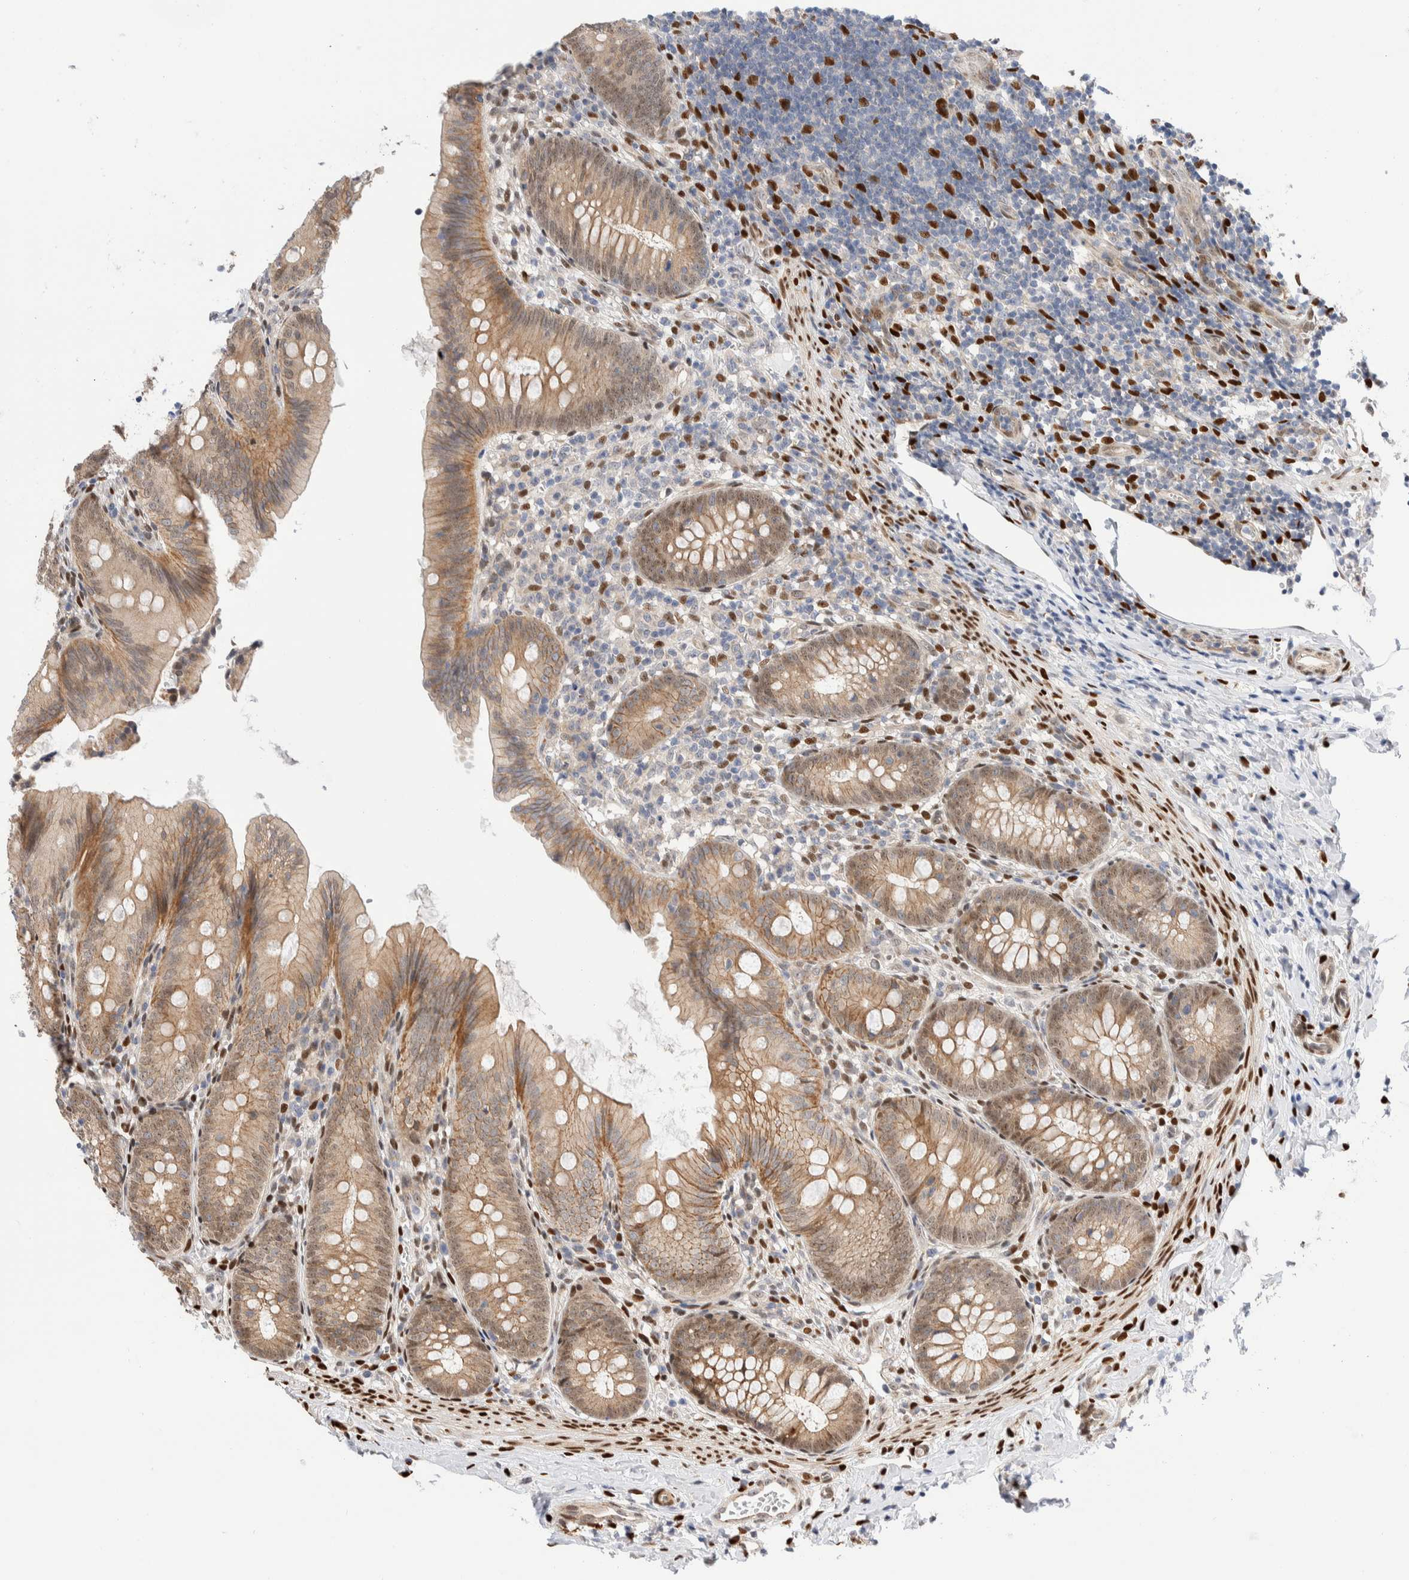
{"staining": {"intensity": "moderate", "quantity": ">75%", "location": "cytoplasmic/membranous"}, "tissue": "appendix", "cell_type": "Glandular cells", "image_type": "normal", "snomed": [{"axis": "morphology", "description": "Normal tissue, NOS"}, {"axis": "topography", "description": "Appendix"}], "caption": "Immunohistochemical staining of unremarkable appendix displays medium levels of moderate cytoplasmic/membranous expression in approximately >75% of glandular cells.", "gene": "NSMAF", "patient": {"sex": "male", "age": 1}}